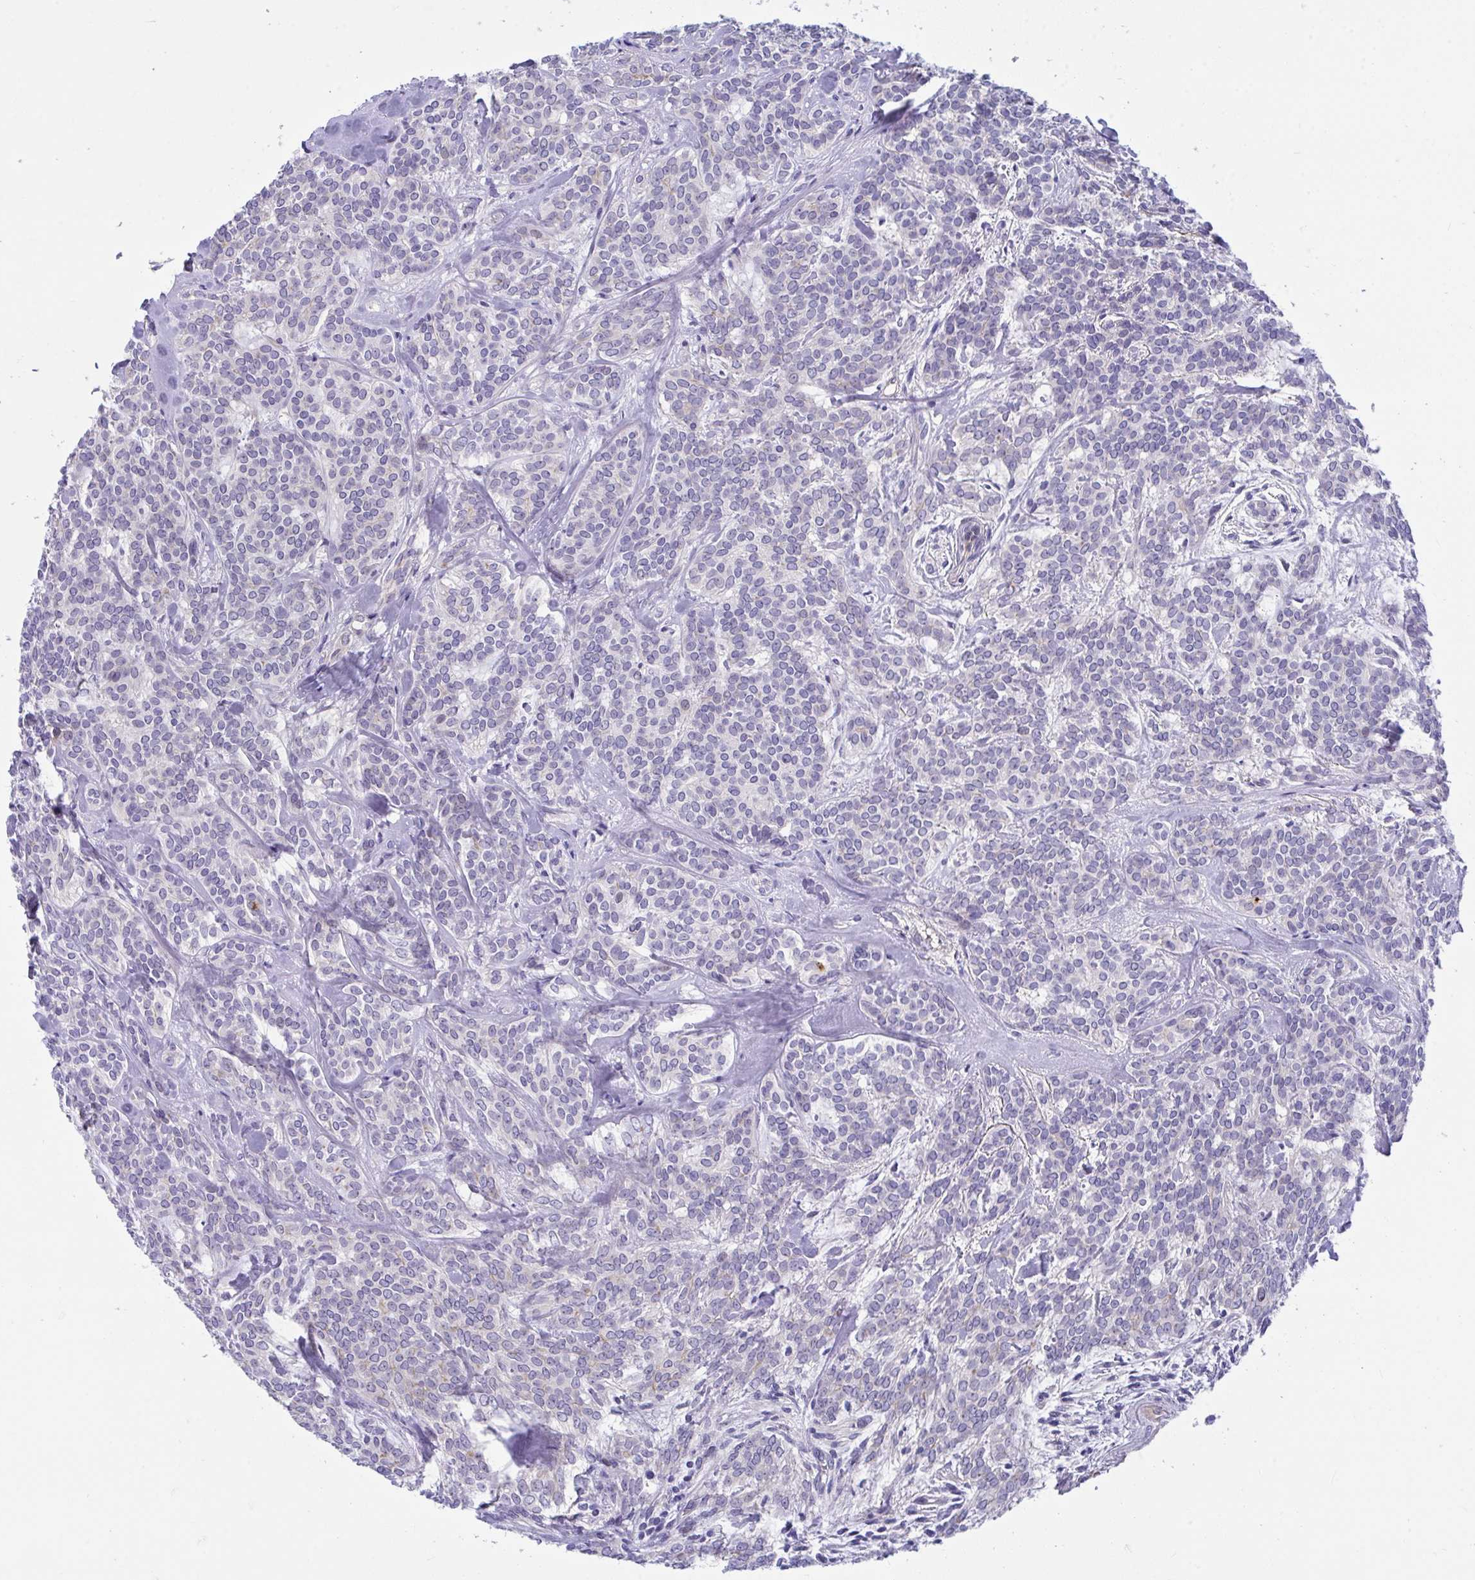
{"staining": {"intensity": "weak", "quantity": "<25%", "location": "nuclear"}, "tissue": "head and neck cancer", "cell_type": "Tumor cells", "image_type": "cancer", "snomed": [{"axis": "morphology", "description": "Adenocarcinoma, NOS"}, {"axis": "topography", "description": "Head-Neck"}], "caption": "Immunohistochemistry (IHC) of head and neck cancer (adenocarcinoma) demonstrates no positivity in tumor cells.", "gene": "CENPQ", "patient": {"sex": "female", "age": 57}}